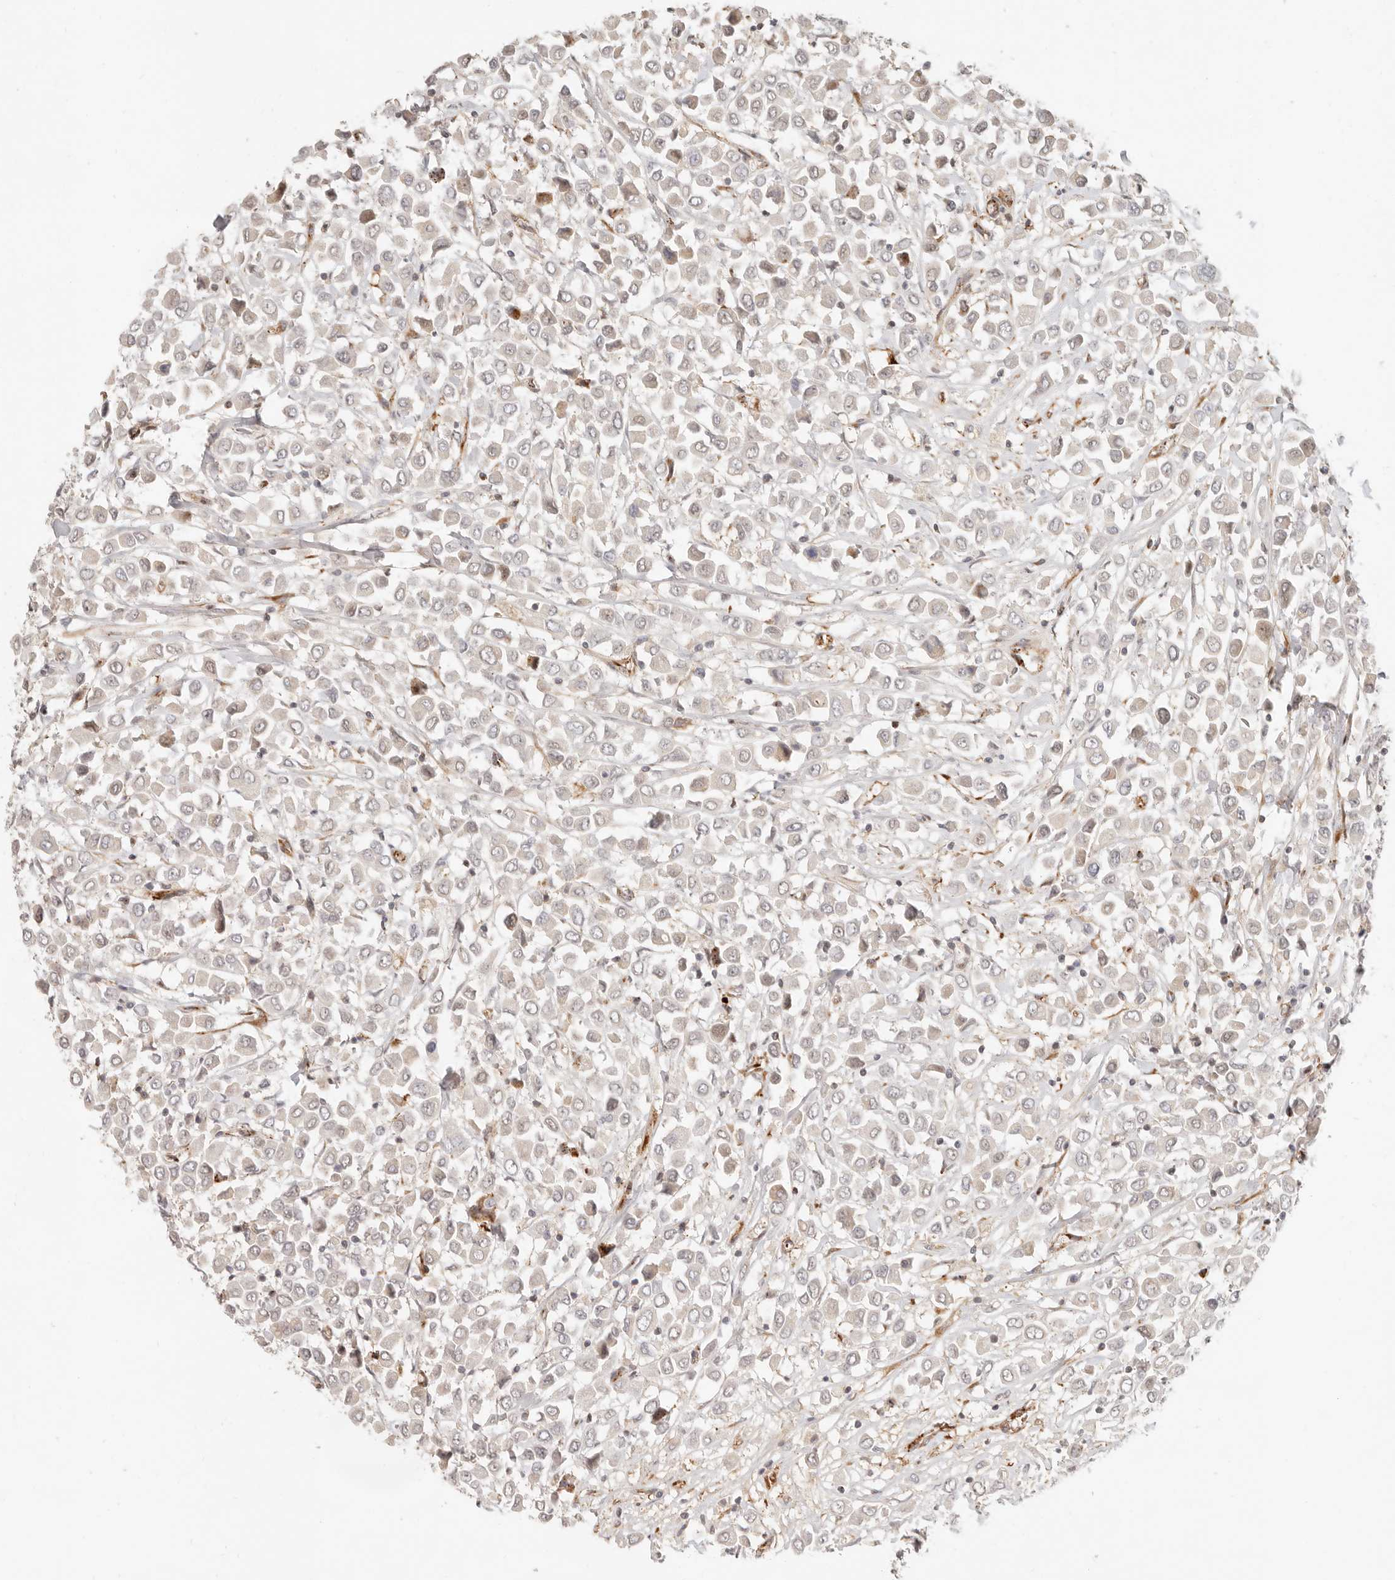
{"staining": {"intensity": "weak", "quantity": "<25%", "location": "cytoplasmic/membranous"}, "tissue": "breast cancer", "cell_type": "Tumor cells", "image_type": "cancer", "snomed": [{"axis": "morphology", "description": "Duct carcinoma"}, {"axis": "topography", "description": "Breast"}], "caption": "This is a image of IHC staining of breast intraductal carcinoma, which shows no expression in tumor cells. The staining is performed using DAB brown chromogen with nuclei counter-stained in using hematoxylin.", "gene": "SASS6", "patient": {"sex": "female", "age": 61}}